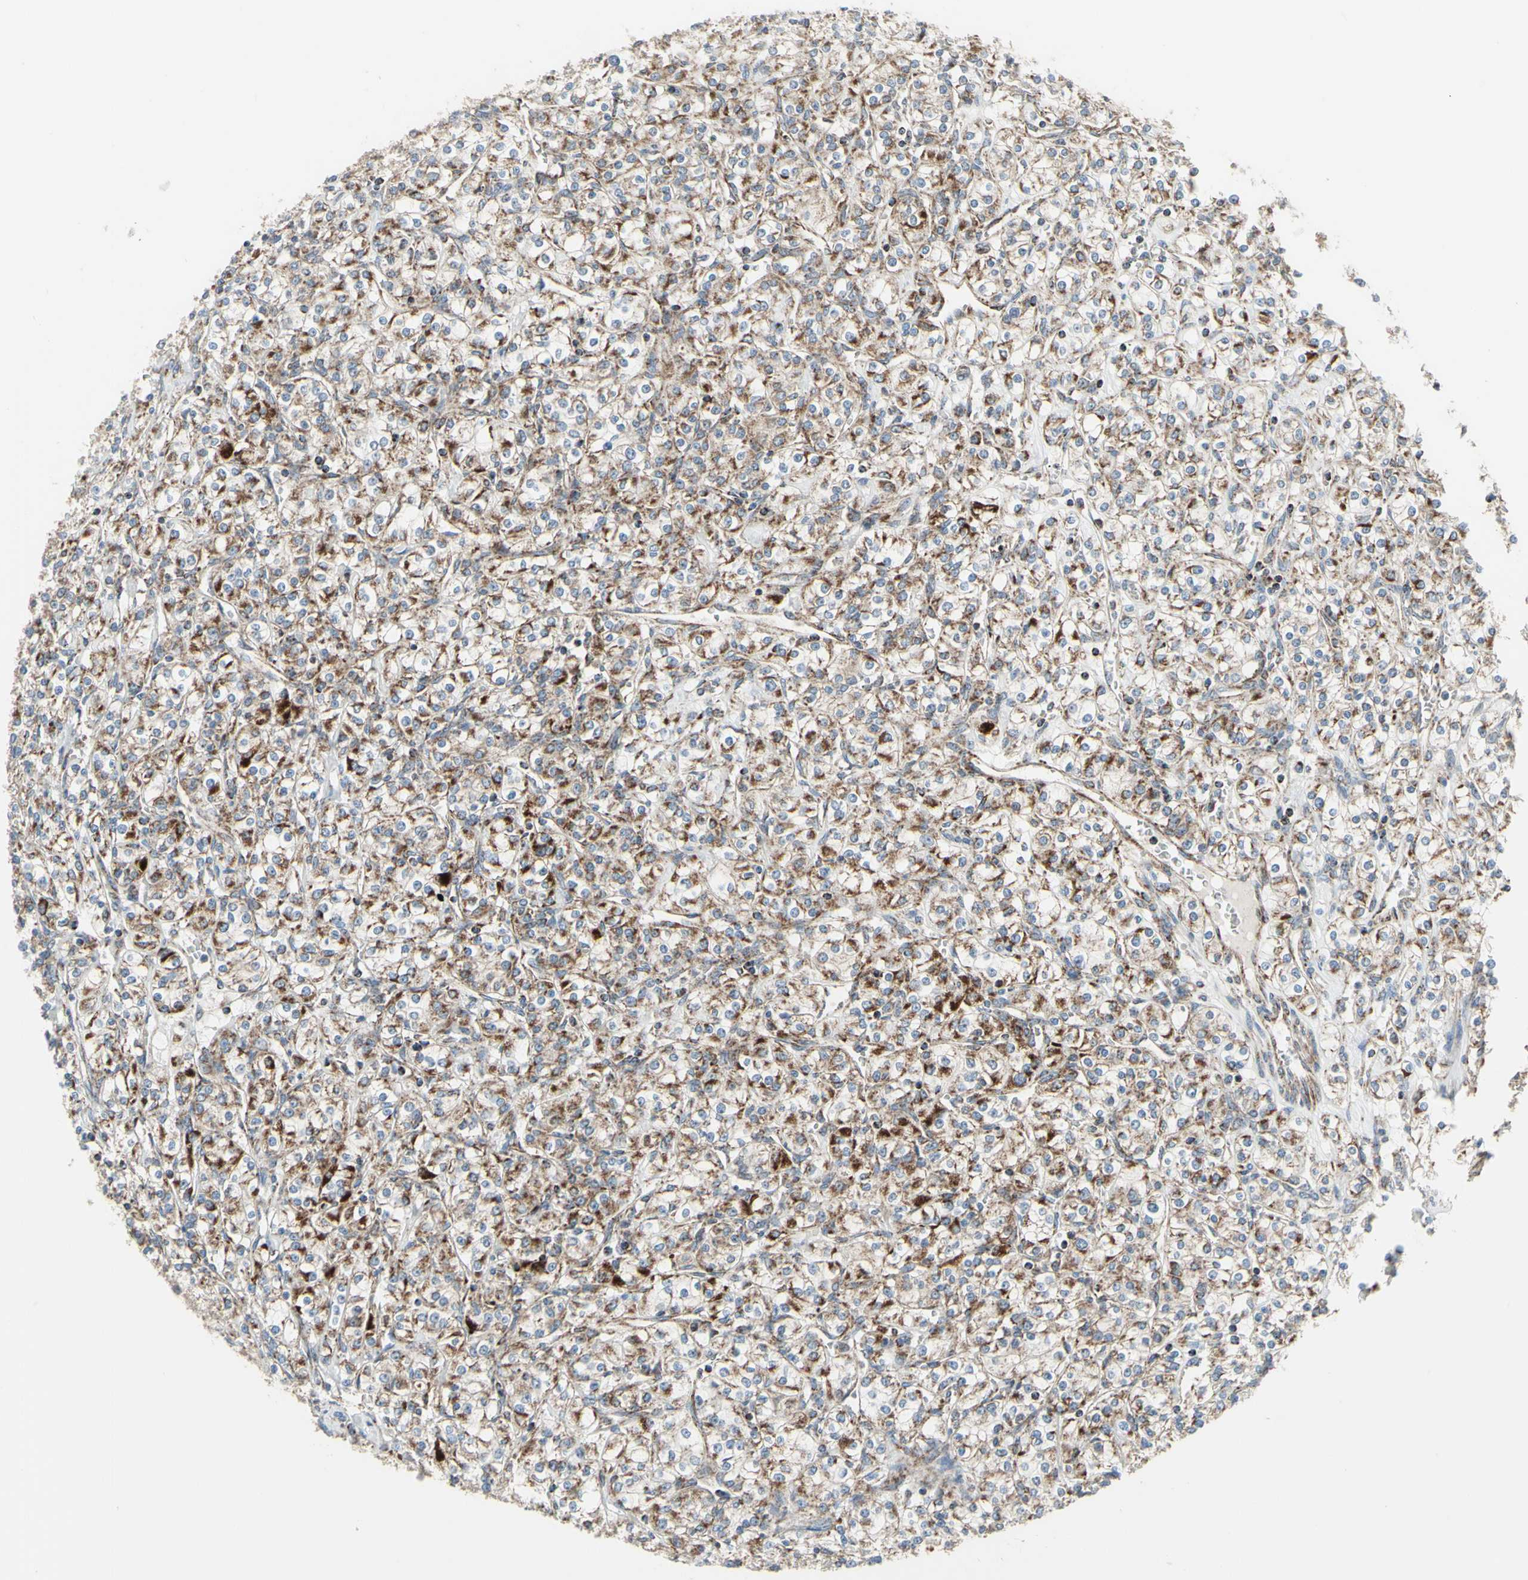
{"staining": {"intensity": "moderate", "quantity": "<25%", "location": "cytoplasmic/membranous"}, "tissue": "renal cancer", "cell_type": "Tumor cells", "image_type": "cancer", "snomed": [{"axis": "morphology", "description": "Adenocarcinoma, NOS"}, {"axis": "topography", "description": "Kidney"}], "caption": "Immunohistochemistry of human adenocarcinoma (renal) shows low levels of moderate cytoplasmic/membranous positivity in about <25% of tumor cells. Using DAB (brown) and hematoxylin (blue) stains, captured at high magnification using brightfield microscopy.", "gene": "FAM171B", "patient": {"sex": "male", "age": 77}}